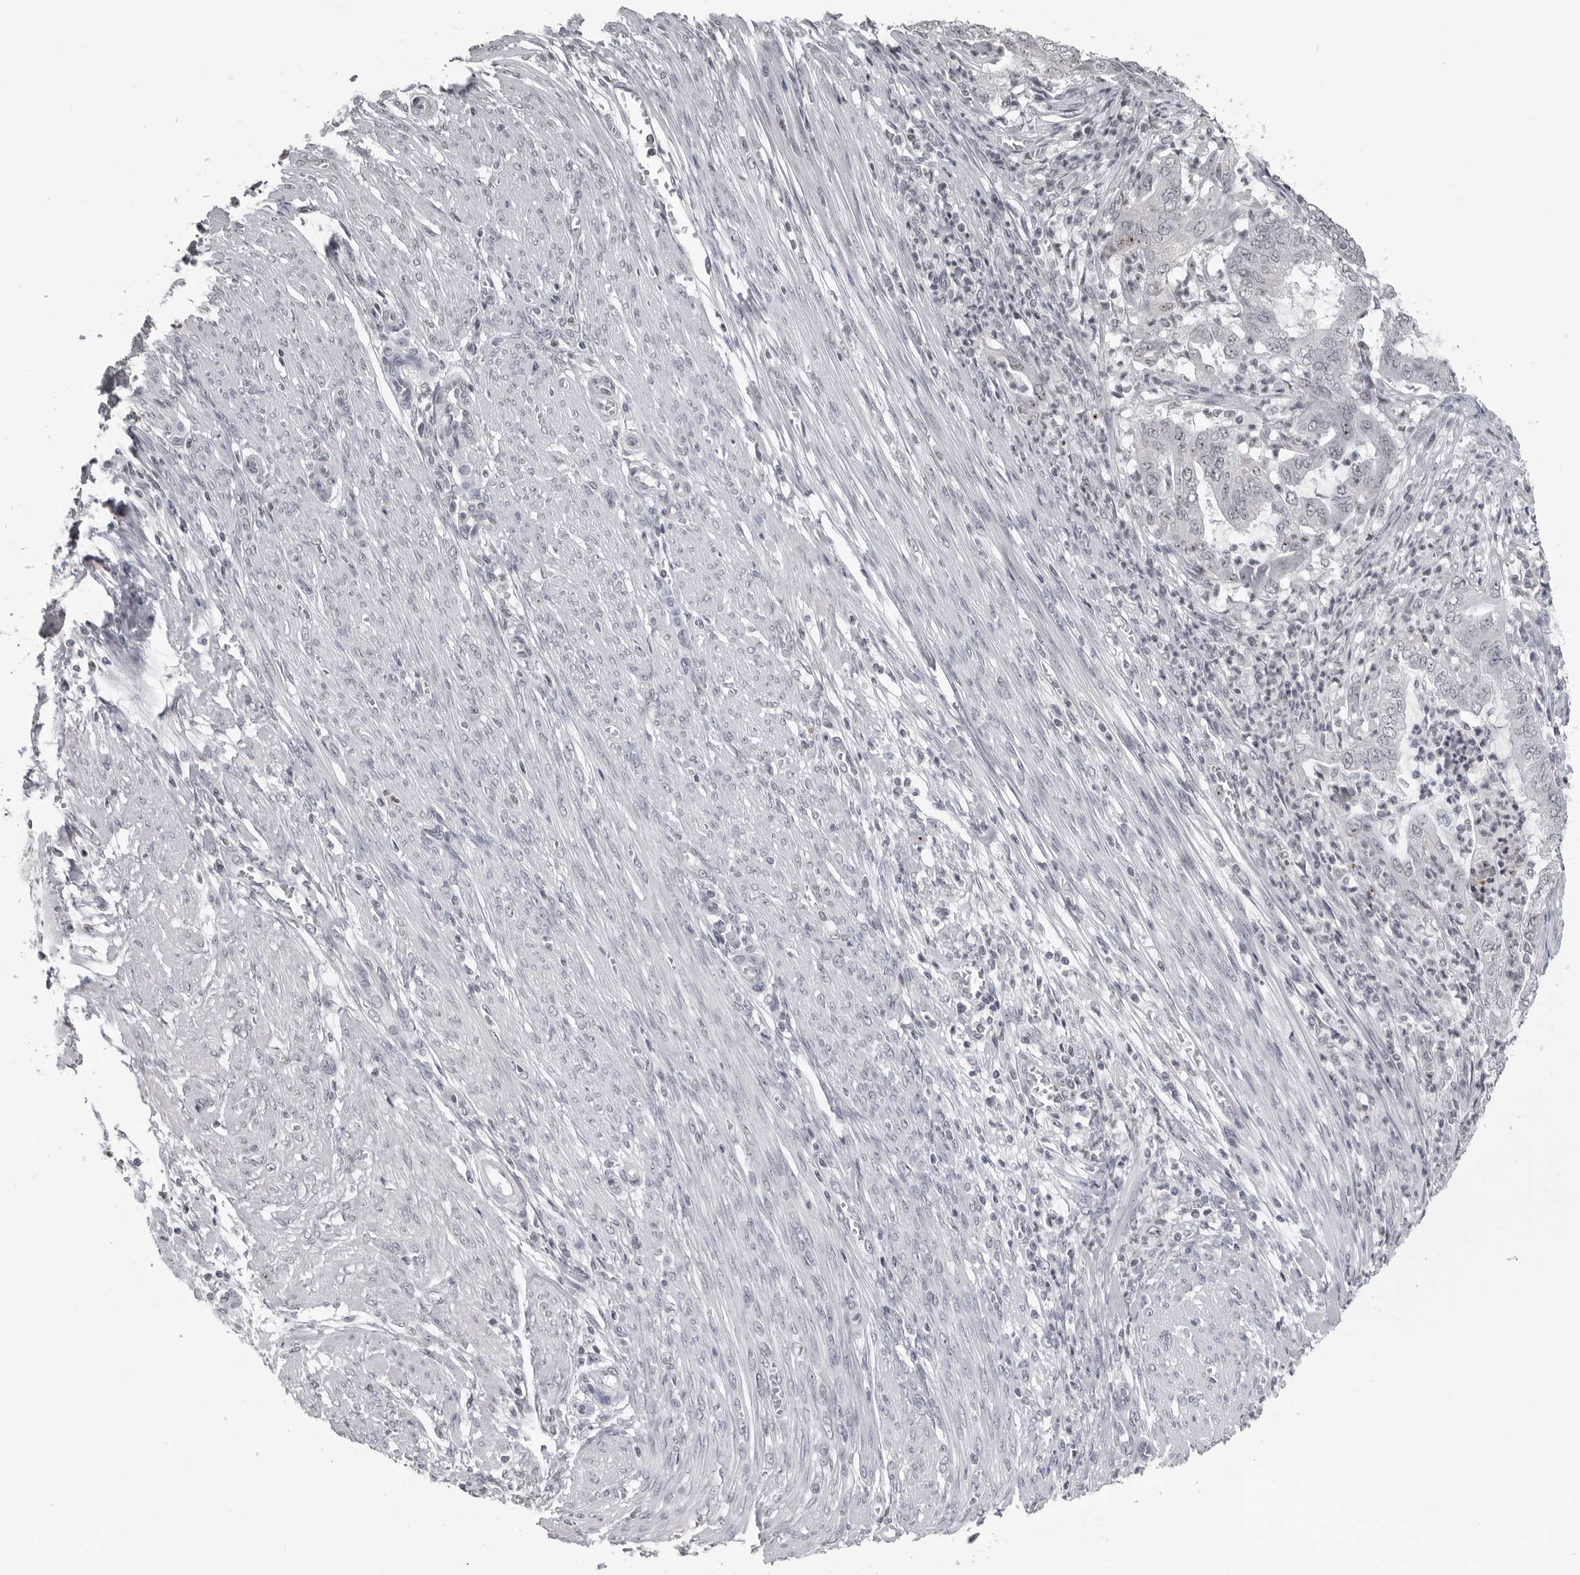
{"staining": {"intensity": "negative", "quantity": "none", "location": "none"}, "tissue": "endometrial cancer", "cell_type": "Tumor cells", "image_type": "cancer", "snomed": [{"axis": "morphology", "description": "Adenocarcinoma, NOS"}, {"axis": "topography", "description": "Endometrium"}], "caption": "An immunohistochemistry (IHC) image of endometrial cancer is shown. There is no staining in tumor cells of endometrial cancer.", "gene": "DDX54", "patient": {"sex": "female", "age": 51}}